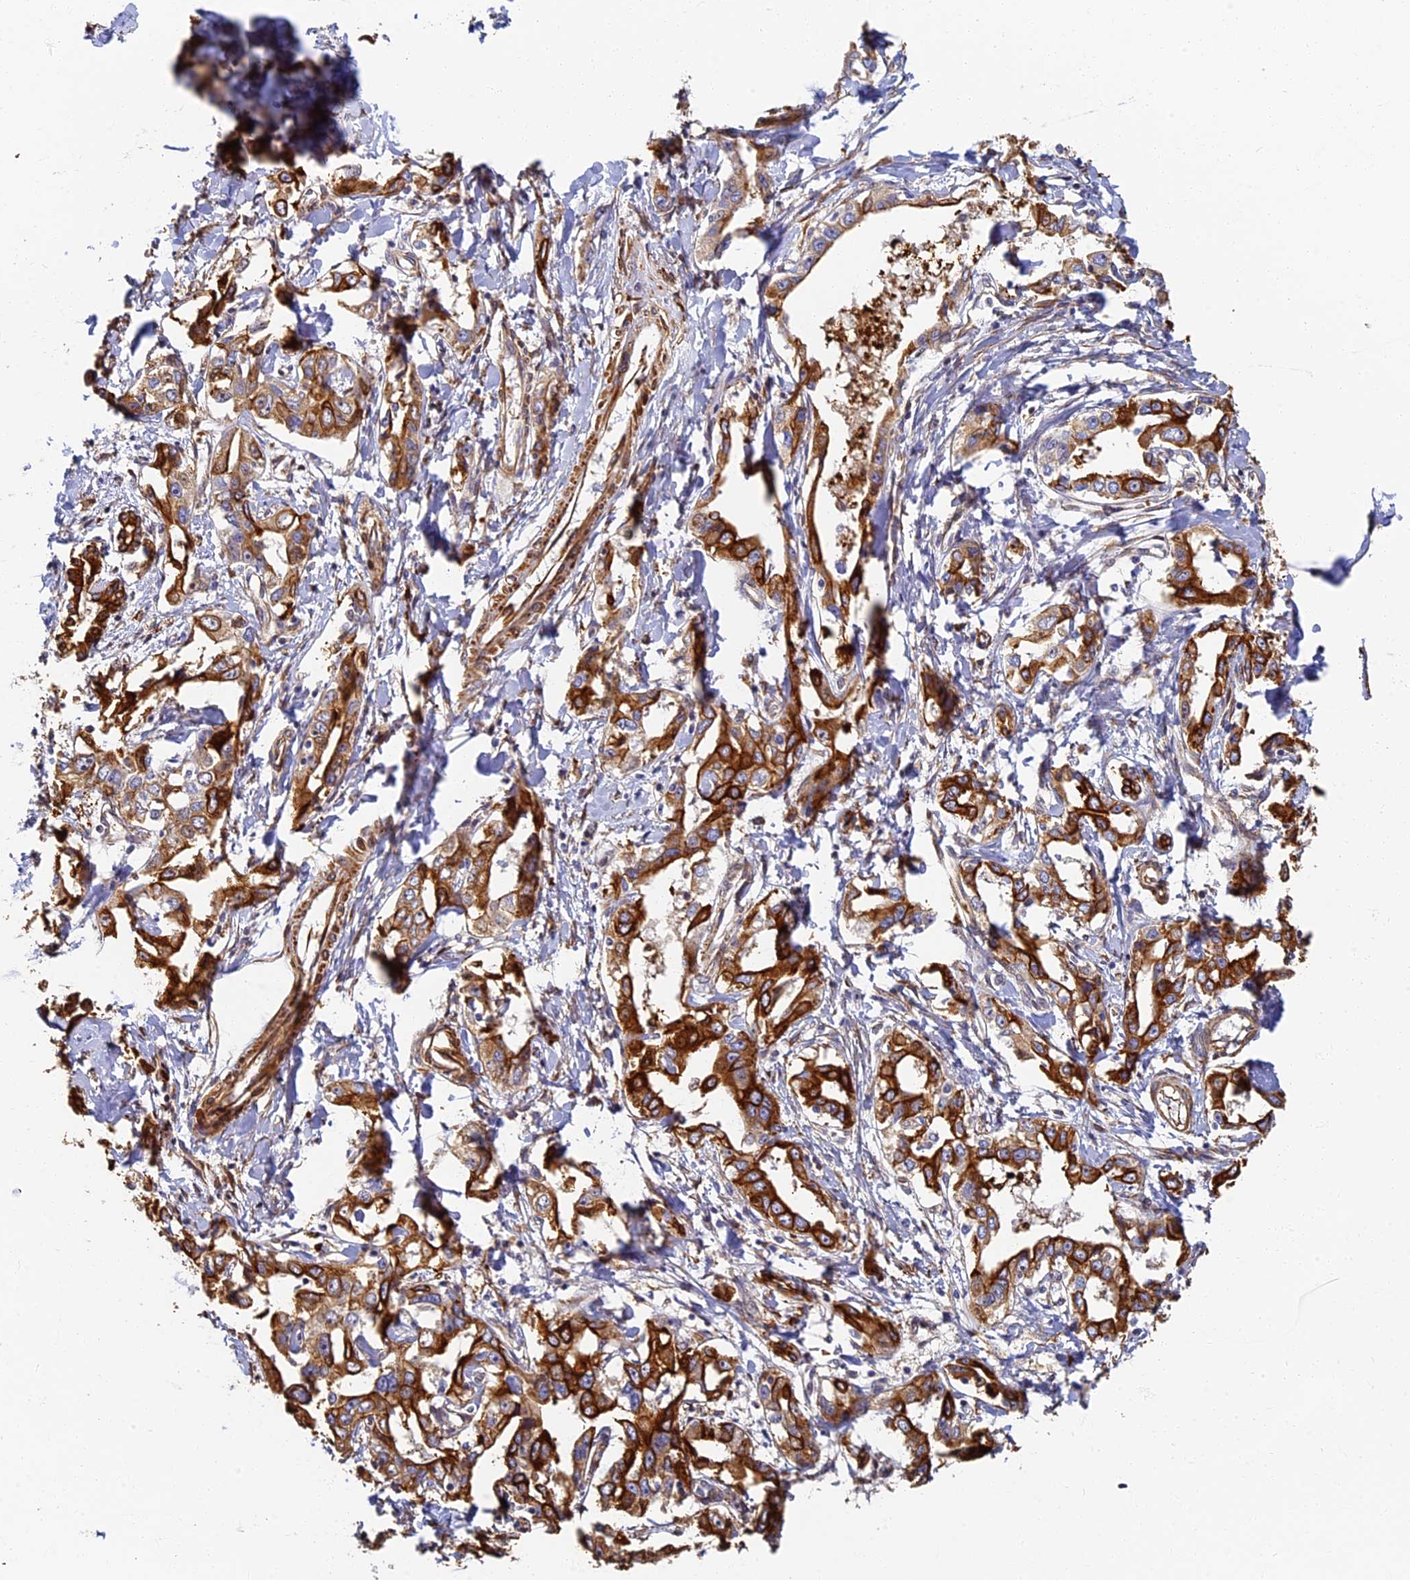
{"staining": {"intensity": "strong", "quantity": ">75%", "location": "cytoplasmic/membranous"}, "tissue": "liver cancer", "cell_type": "Tumor cells", "image_type": "cancer", "snomed": [{"axis": "morphology", "description": "Cholangiocarcinoma"}, {"axis": "topography", "description": "Liver"}], "caption": "Brown immunohistochemical staining in human liver cholangiocarcinoma exhibits strong cytoplasmic/membranous staining in about >75% of tumor cells.", "gene": "LRRC57", "patient": {"sex": "male", "age": 59}}